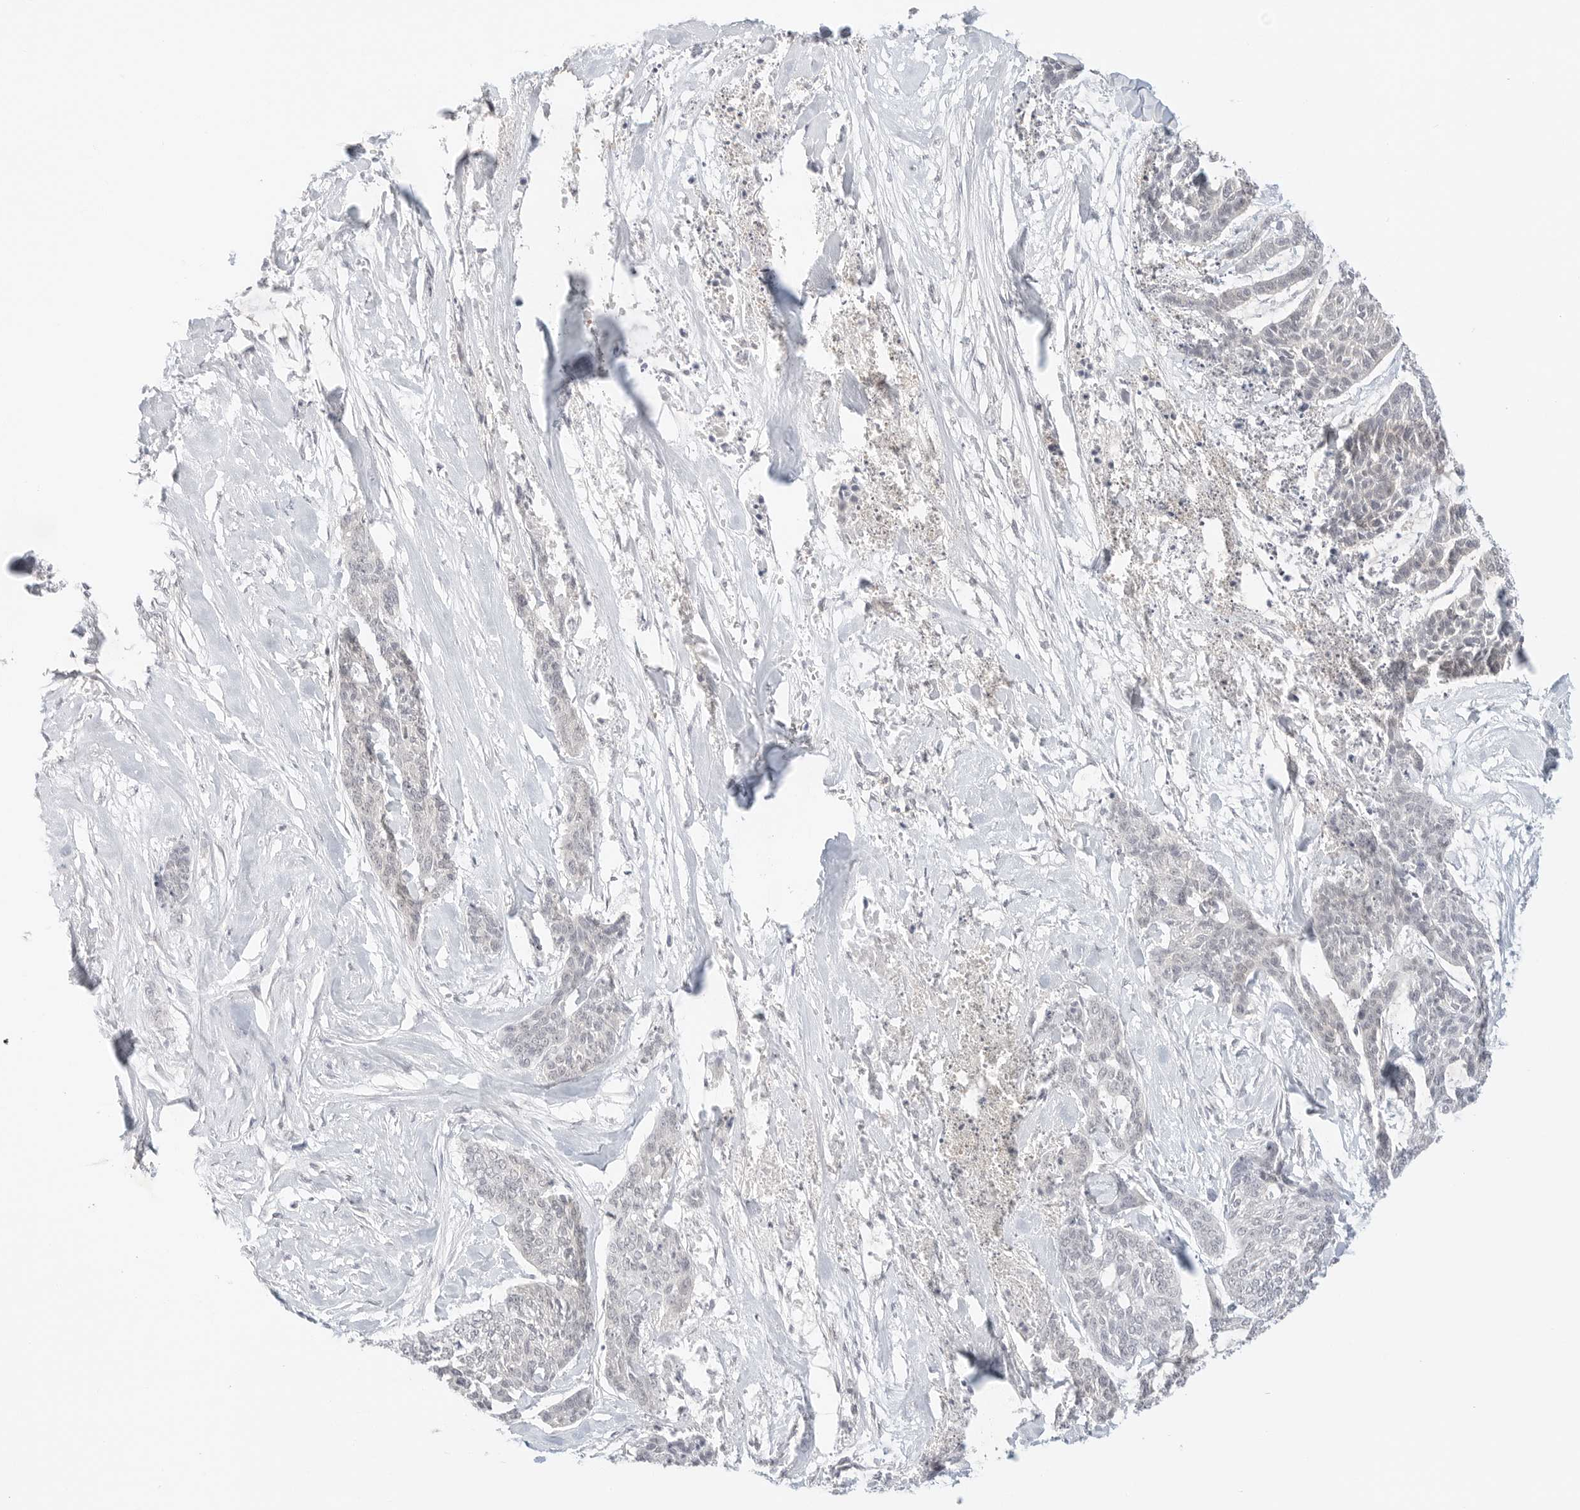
{"staining": {"intensity": "negative", "quantity": "none", "location": "none"}, "tissue": "skin cancer", "cell_type": "Tumor cells", "image_type": "cancer", "snomed": [{"axis": "morphology", "description": "Basal cell carcinoma"}, {"axis": "topography", "description": "Skin"}], "caption": "Skin cancer stained for a protein using immunohistochemistry (IHC) reveals no positivity tumor cells.", "gene": "GNAS", "patient": {"sex": "female", "age": 64}}